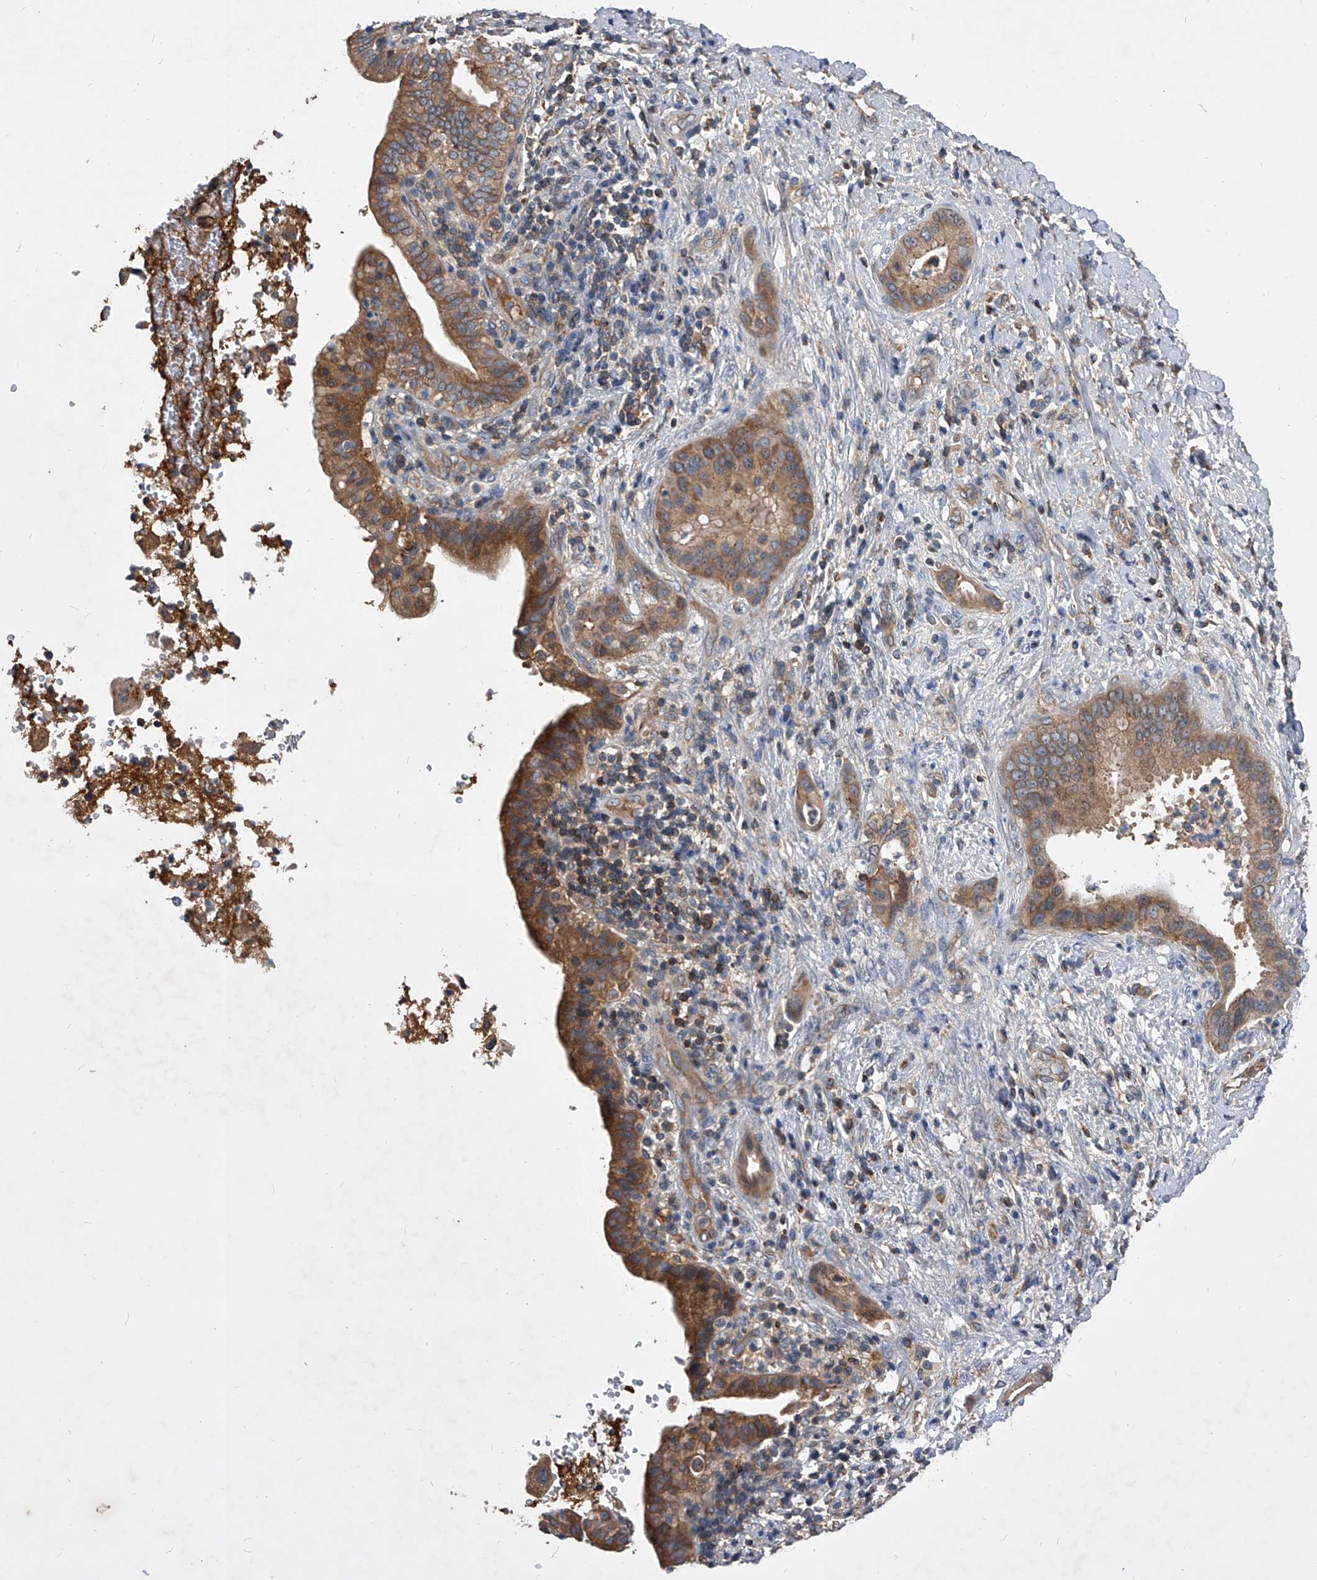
{"staining": {"intensity": "moderate", "quantity": ">75%", "location": "cytoplasmic/membranous"}, "tissue": "liver cancer", "cell_type": "Tumor cells", "image_type": "cancer", "snomed": [{"axis": "morphology", "description": "Cholangiocarcinoma"}, {"axis": "topography", "description": "Liver"}], "caption": "About >75% of tumor cells in liver cancer (cholangiocarcinoma) show moderate cytoplasmic/membranous protein staining as visualized by brown immunohistochemical staining.", "gene": "CUL7", "patient": {"sex": "female", "age": 54}}